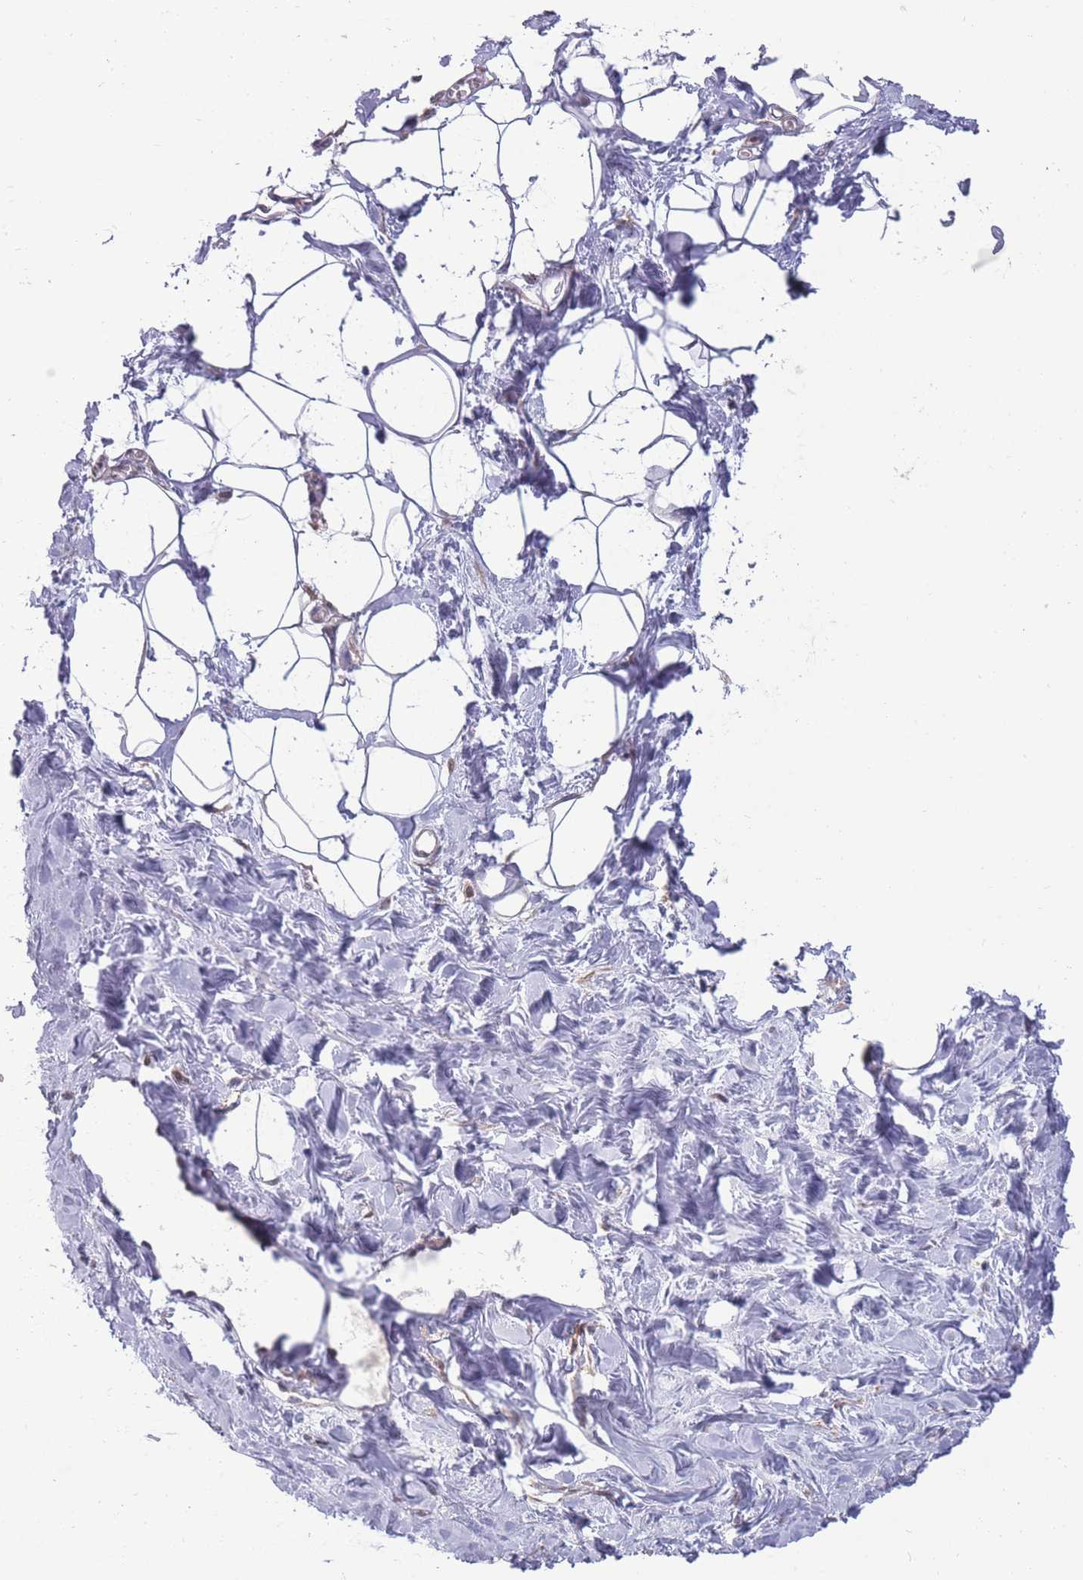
{"staining": {"intensity": "negative", "quantity": "none", "location": "none"}, "tissue": "breast", "cell_type": "Adipocytes", "image_type": "normal", "snomed": [{"axis": "morphology", "description": "Normal tissue, NOS"}, {"axis": "topography", "description": "Breast"}], "caption": "IHC of unremarkable human breast displays no expression in adipocytes.", "gene": "RIC8A", "patient": {"sex": "female", "age": 27}}